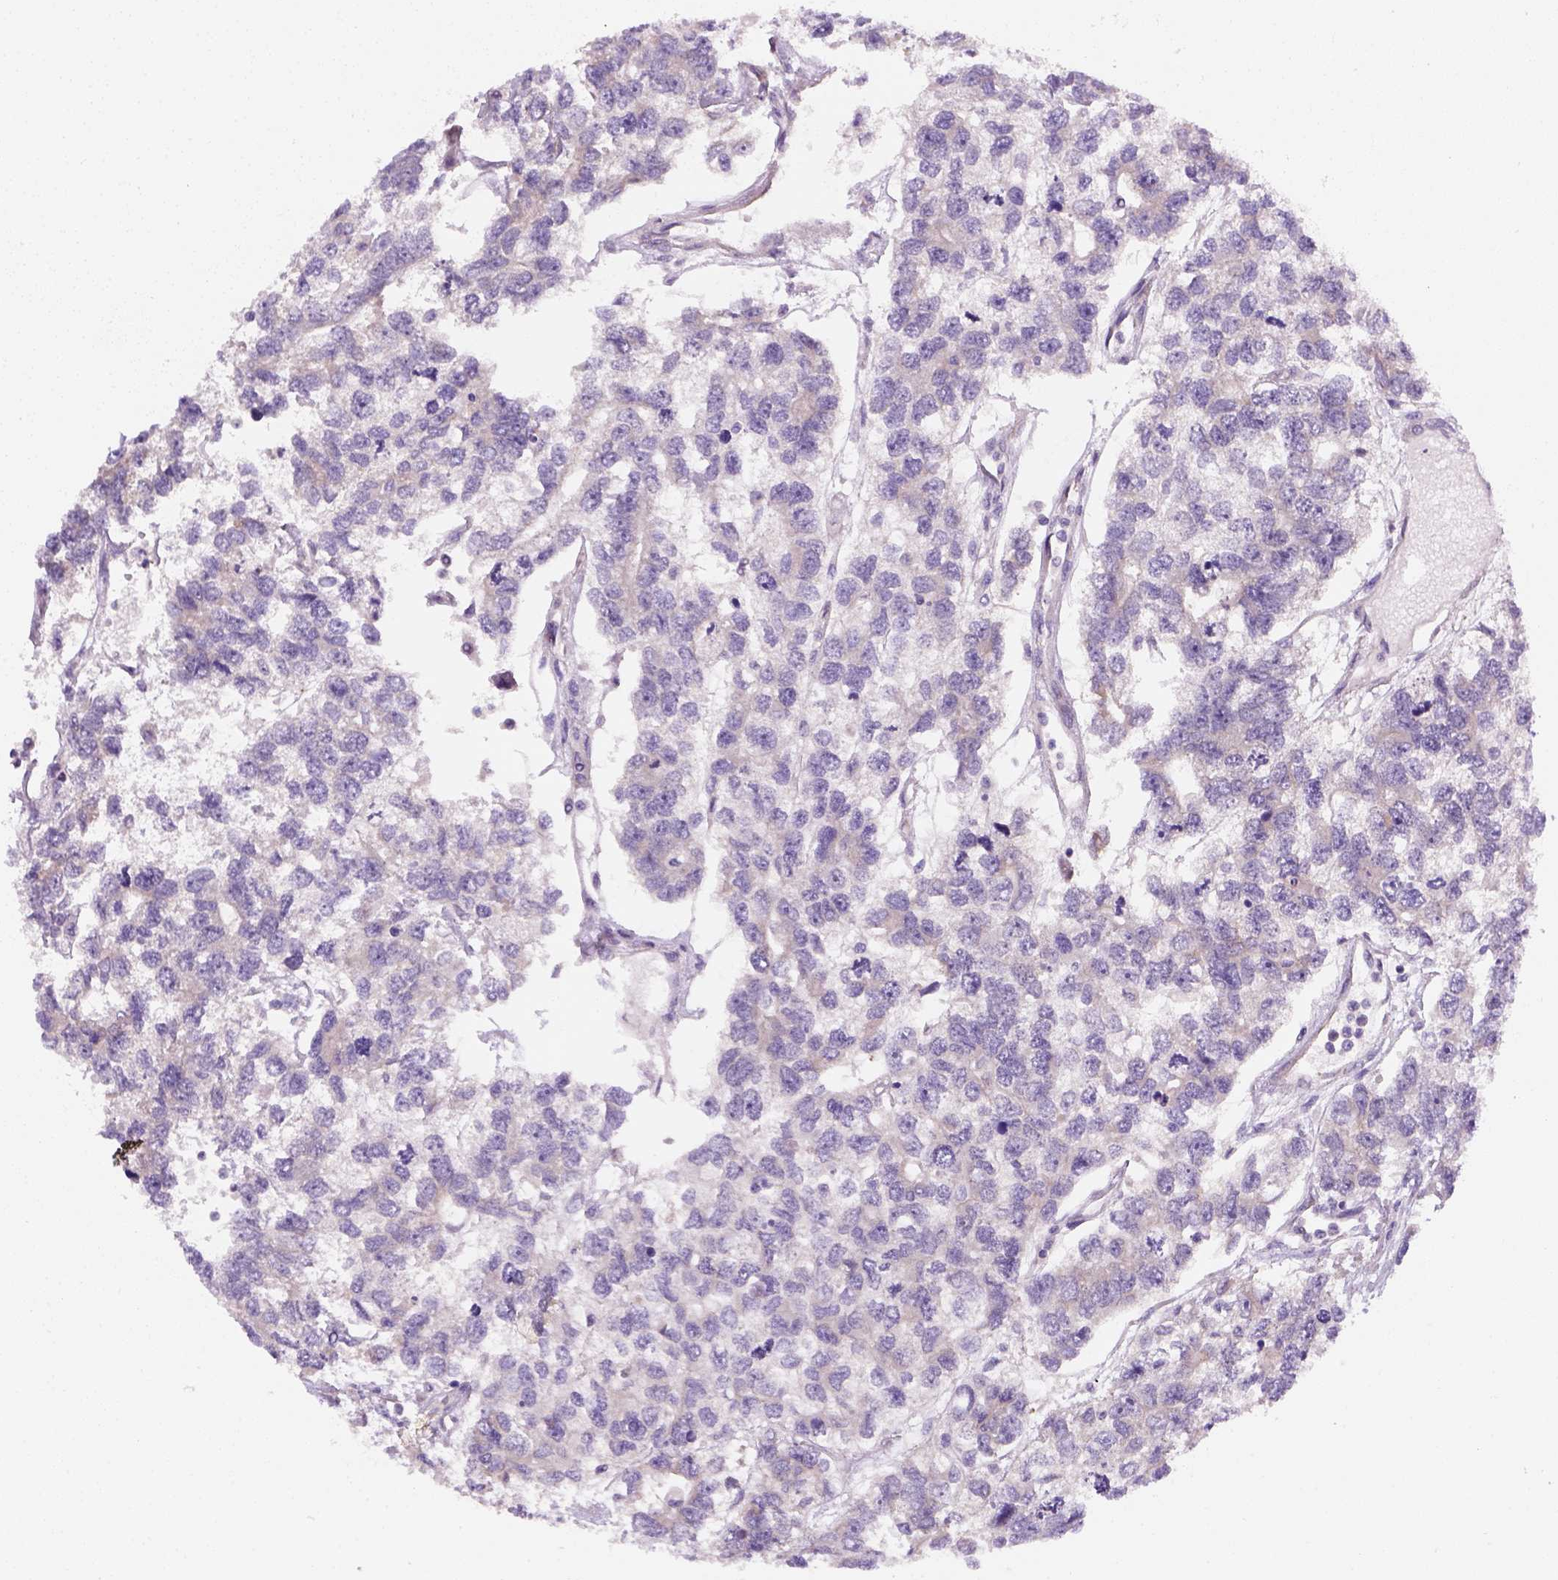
{"staining": {"intensity": "negative", "quantity": "none", "location": "none"}, "tissue": "testis cancer", "cell_type": "Tumor cells", "image_type": "cancer", "snomed": [{"axis": "morphology", "description": "Seminoma, NOS"}, {"axis": "topography", "description": "Testis"}], "caption": "Image shows no protein expression in tumor cells of testis cancer (seminoma) tissue.", "gene": "VSTM5", "patient": {"sex": "male", "age": 52}}